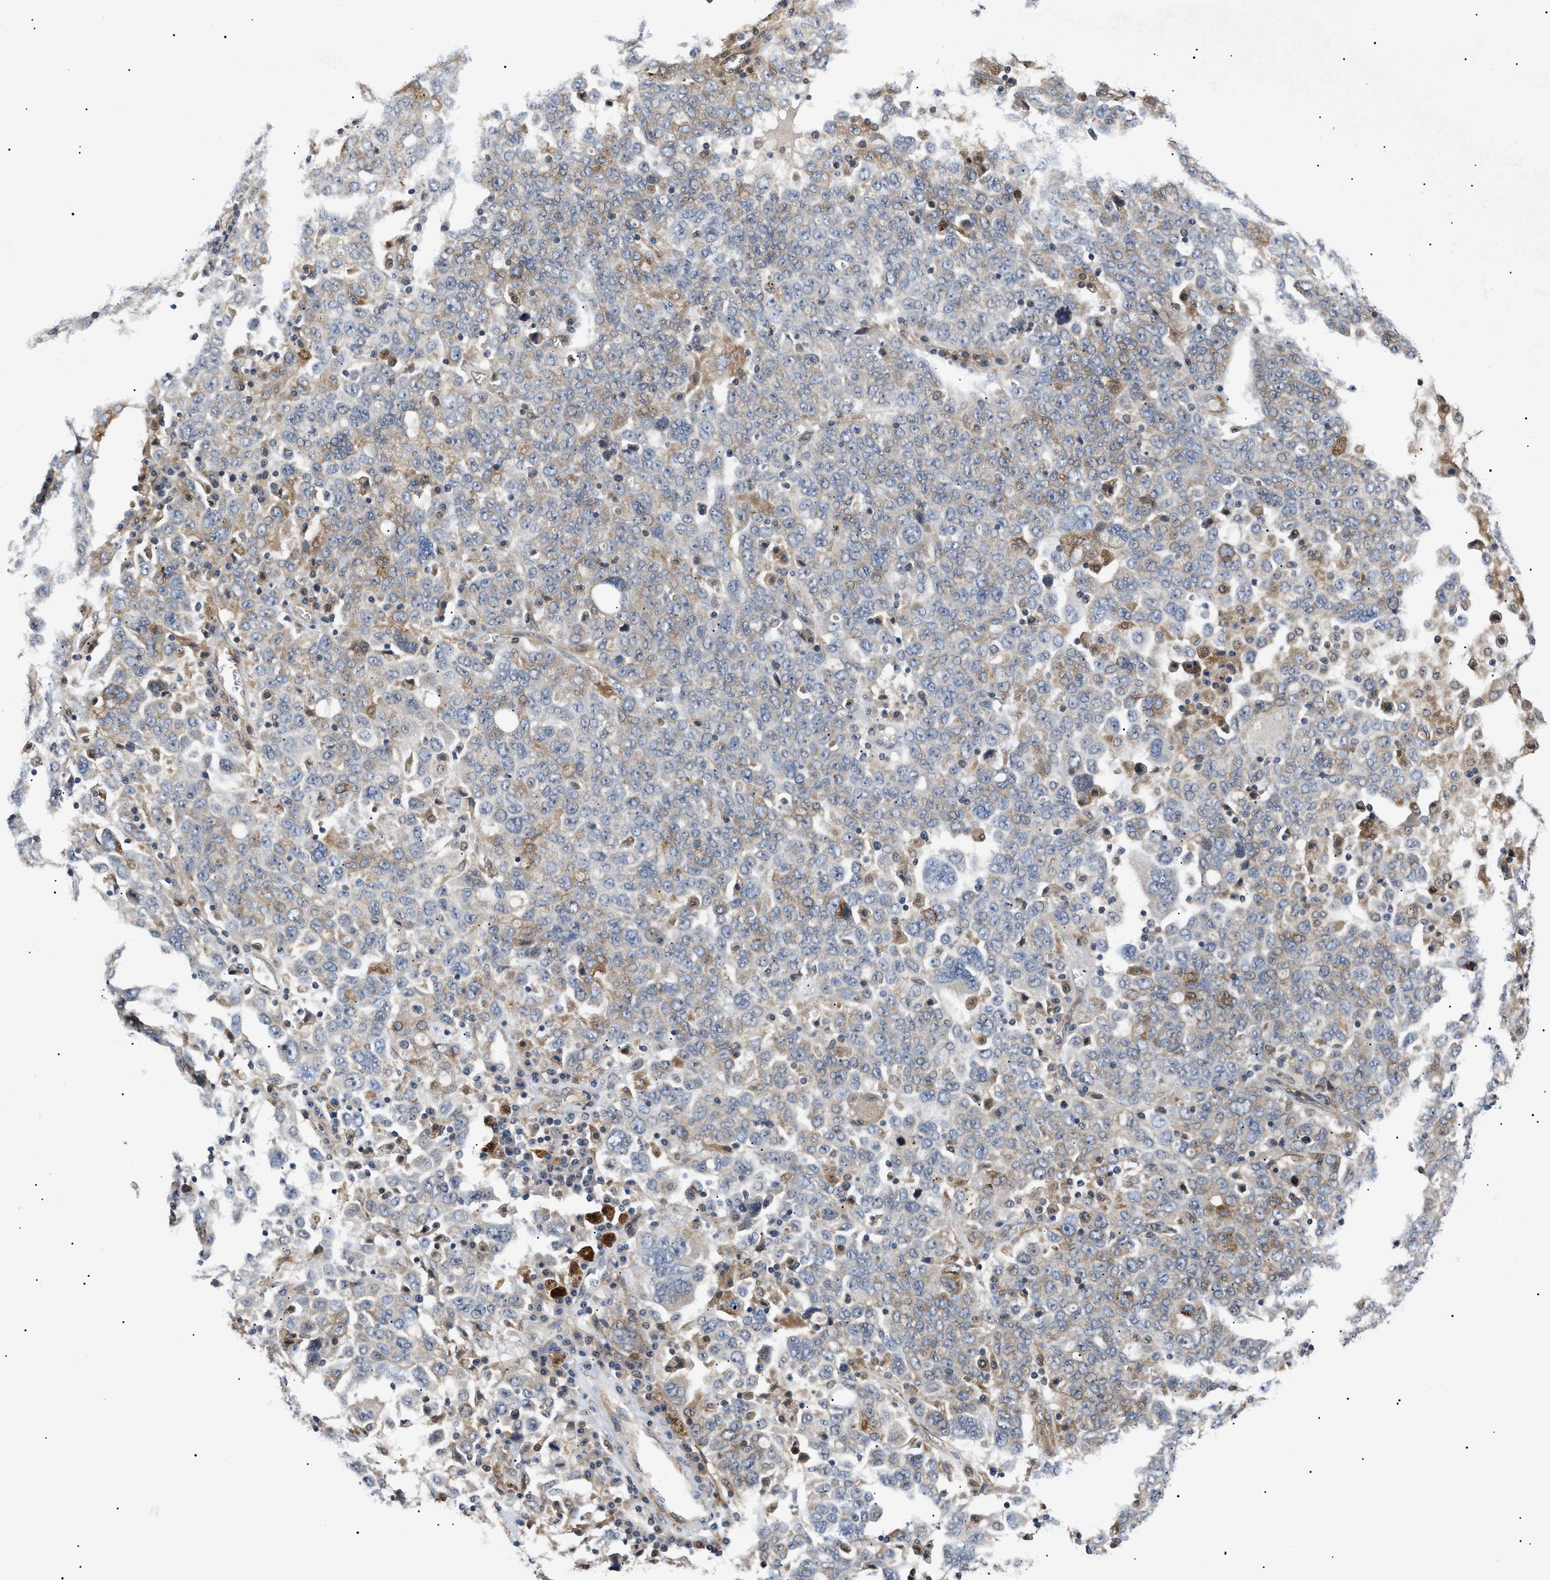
{"staining": {"intensity": "weak", "quantity": "25%-75%", "location": "cytoplasmic/membranous"}, "tissue": "ovarian cancer", "cell_type": "Tumor cells", "image_type": "cancer", "snomed": [{"axis": "morphology", "description": "Carcinoma, endometroid"}, {"axis": "topography", "description": "Ovary"}], "caption": "A low amount of weak cytoplasmic/membranous expression is identified in about 25%-75% of tumor cells in ovarian cancer tissue.", "gene": "CRCP", "patient": {"sex": "female", "age": 62}}